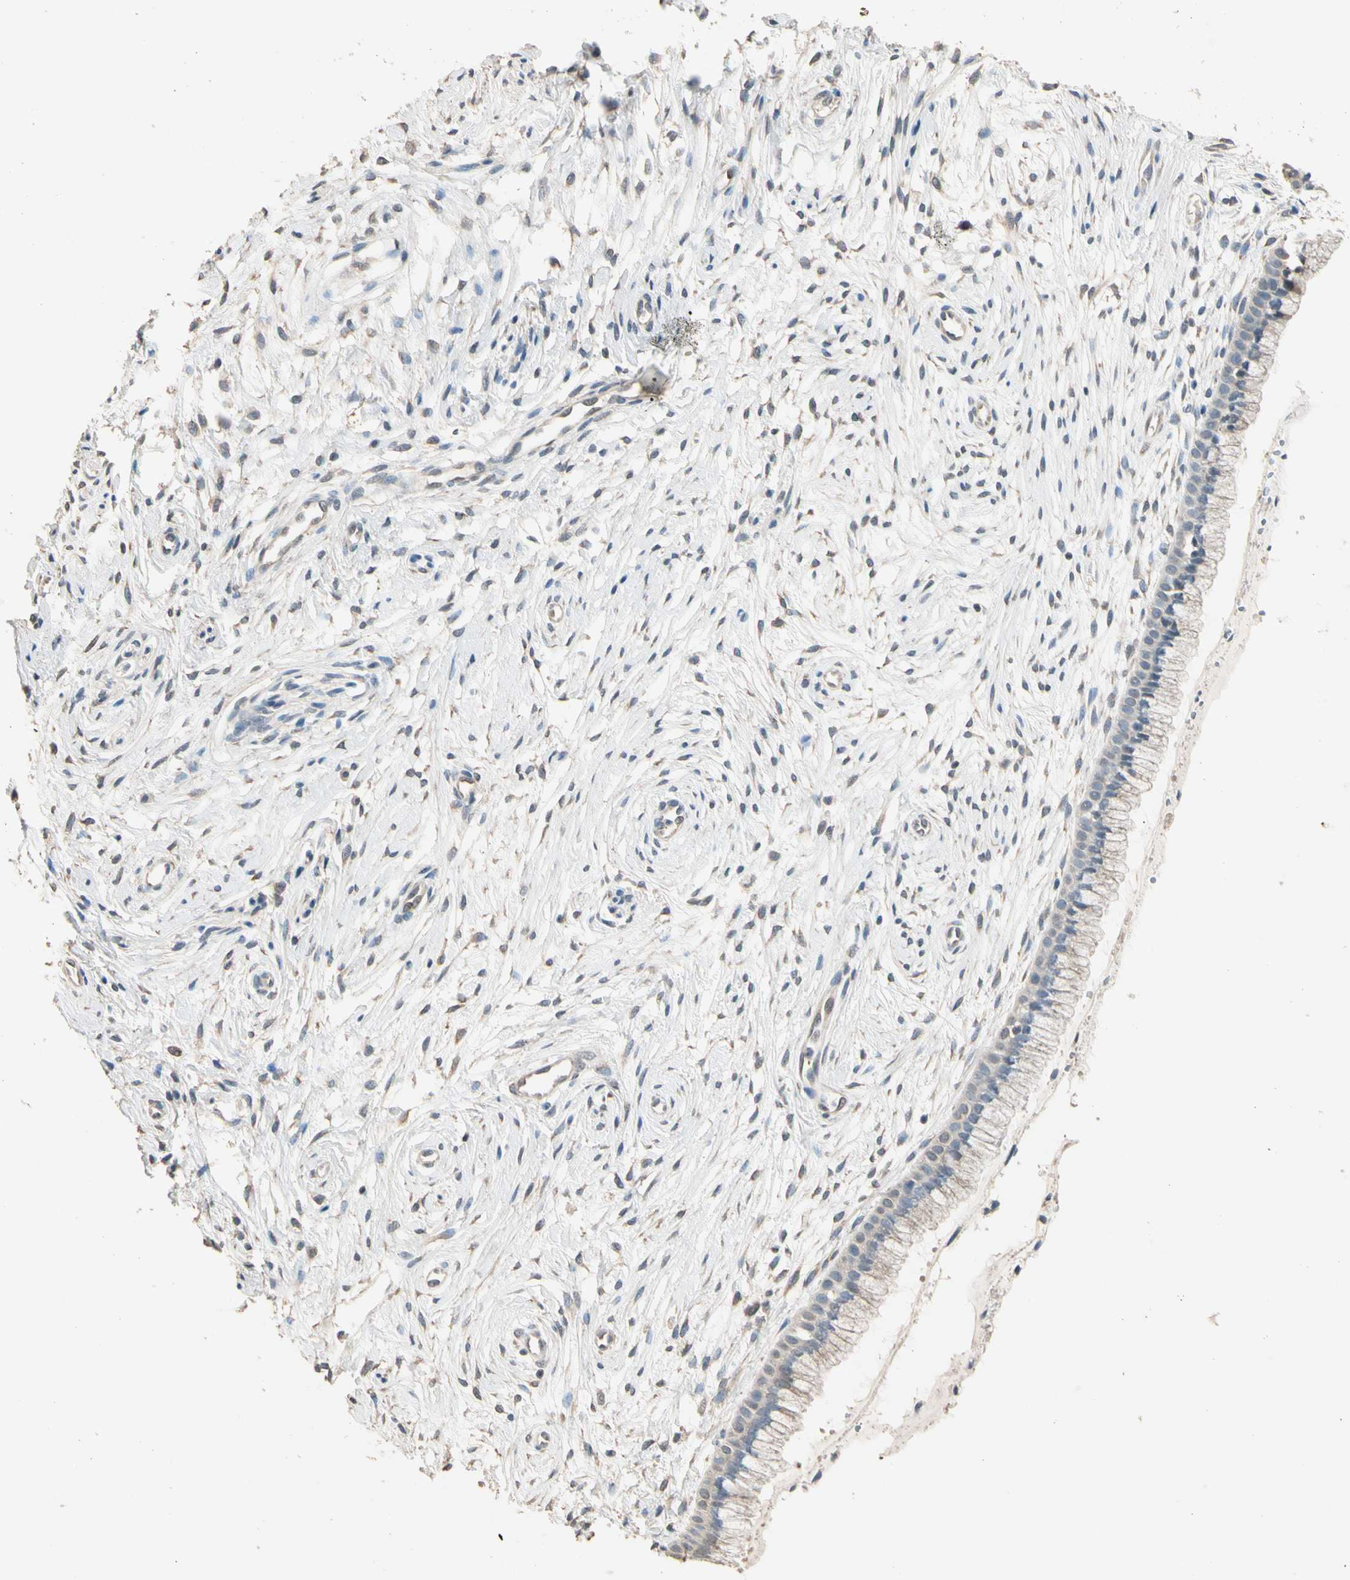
{"staining": {"intensity": "weak", "quantity": ">75%", "location": "cytoplasmic/membranous"}, "tissue": "cervix", "cell_type": "Glandular cells", "image_type": "normal", "snomed": [{"axis": "morphology", "description": "Normal tissue, NOS"}, {"axis": "topography", "description": "Cervix"}], "caption": "The image reveals immunohistochemical staining of unremarkable cervix. There is weak cytoplasmic/membranous positivity is seen in approximately >75% of glandular cells.", "gene": "TASOR", "patient": {"sex": "female", "age": 39}}